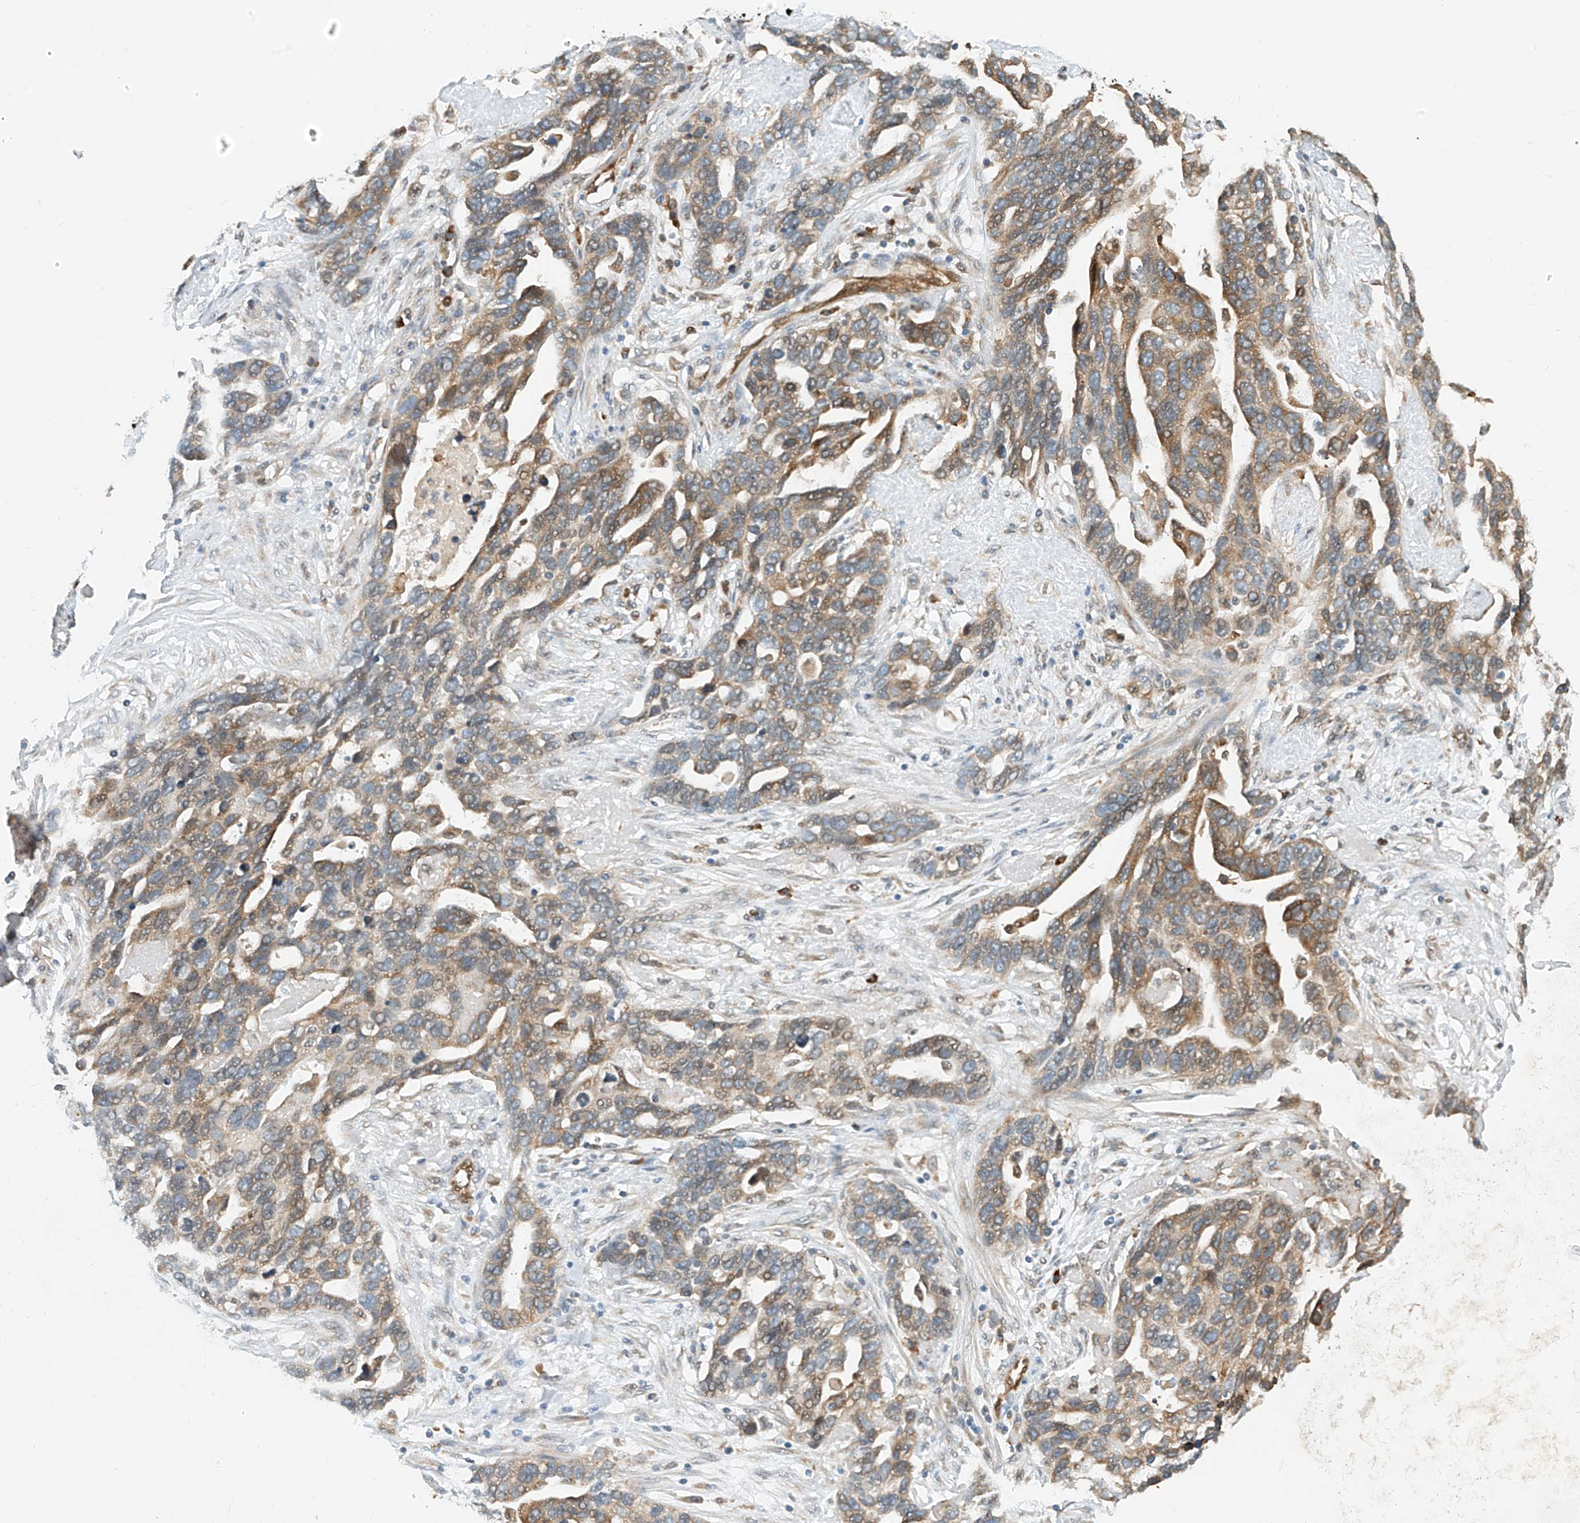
{"staining": {"intensity": "moderate", "quantity": "25%-75%", "location": "cytoplasmic/membranous"}, "tissue": "ovarian cancer", "cell_type": "Tumor cells", "image_type": "cancer", "snomed": [{"axis": "morphology", "description": "Cystadenocarcinoma, serous, NOS"}, {"axis": "topography", "description": "Ovary"}], "caption": "Moderate cytoplasmic/membranous positivity for a protein is seen in approximately 25%-75% of tumor cells of ovarian cancer using IHC.", "gene": "PPA2", "patient": {"sex": "female", "age": 54}}